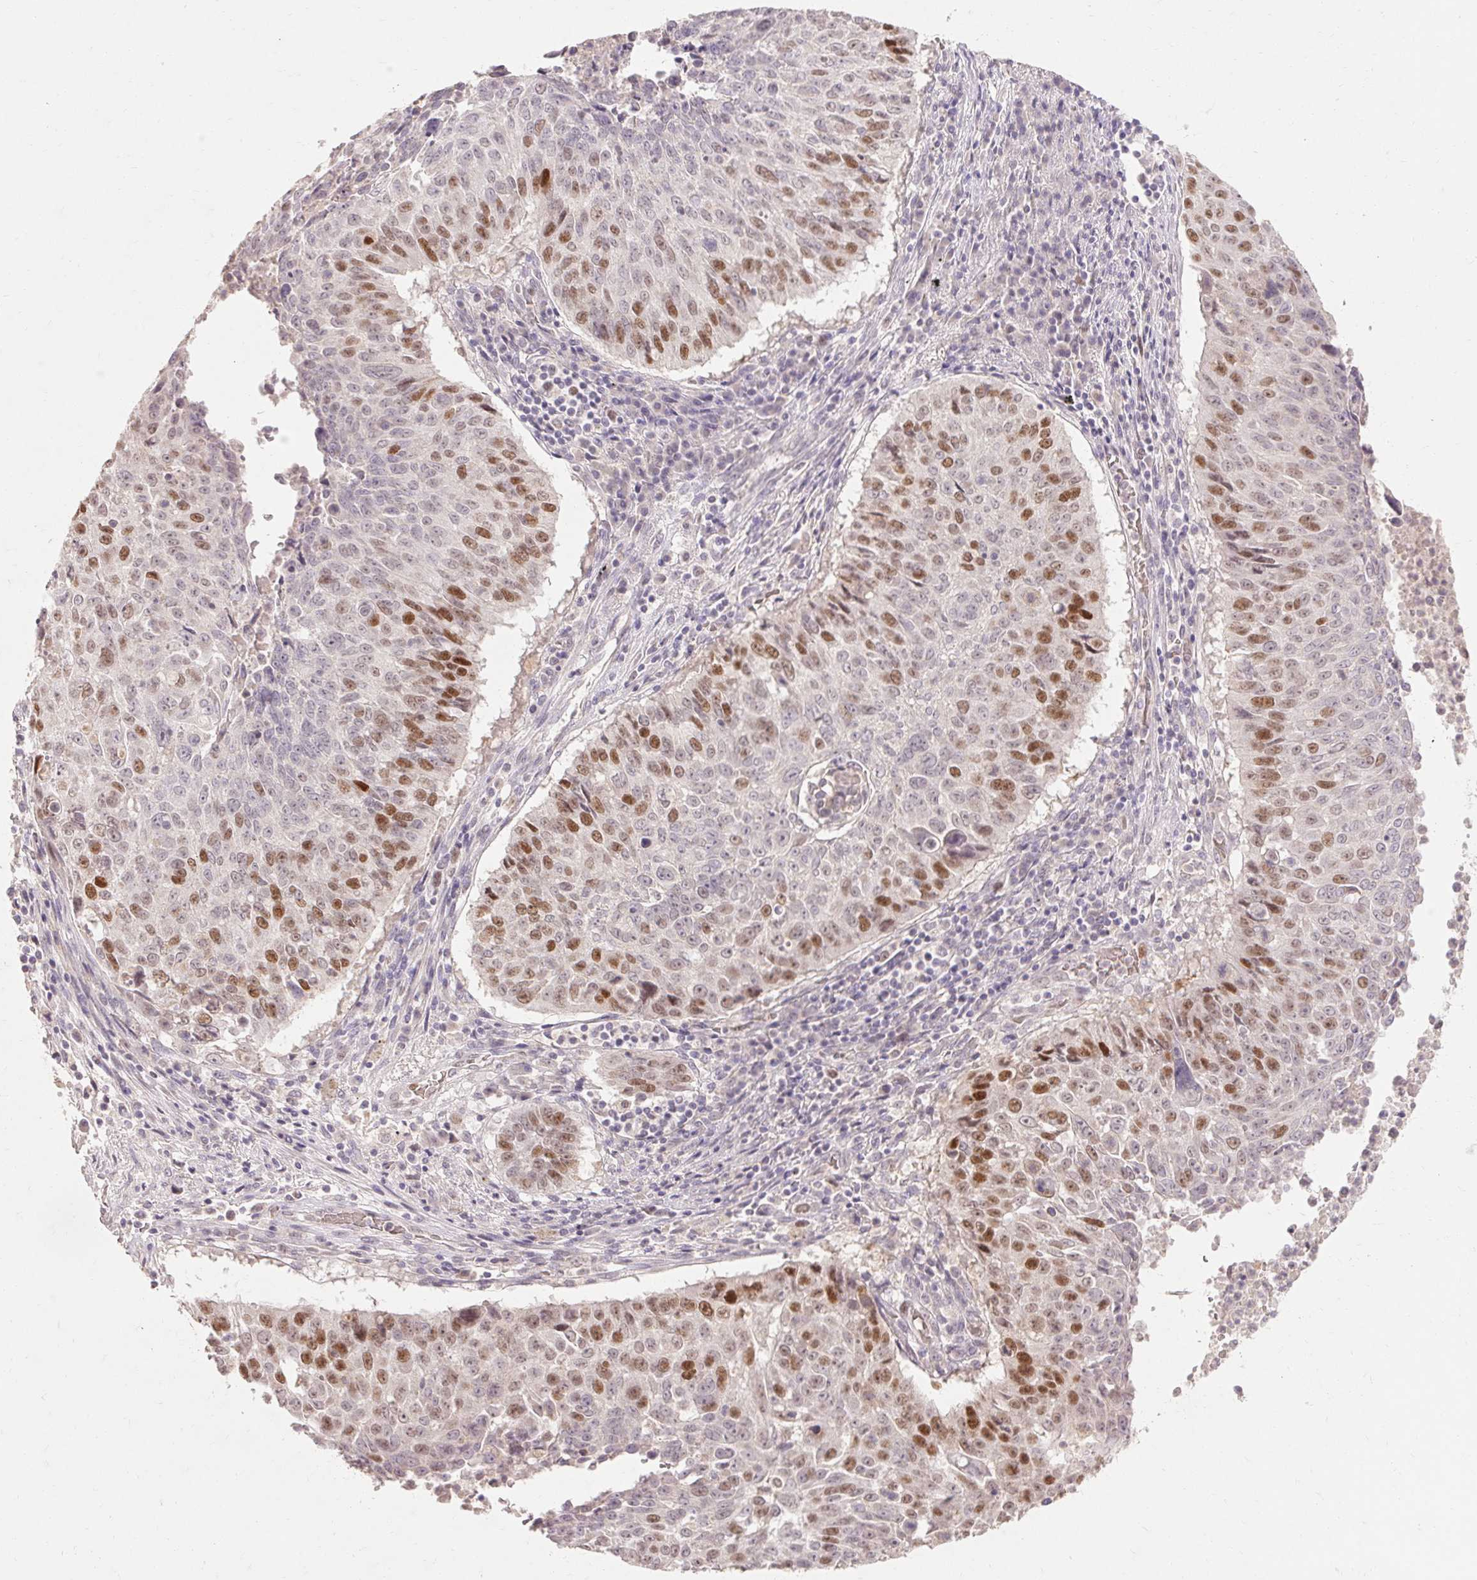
{"staining": {"intensity": "moderate", "quantity": "25%-75%", "location": "nuclear"}, "tissue": "lung cancer", "cell_type": "Tumor cells", "image_type": "cancer", "snomed": [{"axis": "morphology", "description": "Normal tissue, NOS"}, {"axis": "morphology", "description": "Squamous cell carcinoma, NOS"}, {"axis": "topography", "description": "Bronchus"}, {"axis": "topography", "description": "Lung"}], "caption": "Brown immunohistochemical staining in human lung squamous cell carcinoma reveals moderate nuclear expression in approximately 25%-75% of tumor cells. The protein of interest is shown in brown color, while the nuclei are stained blue.", "gene": "SKP2", "patient": {"sex": "male", "age": 64}}